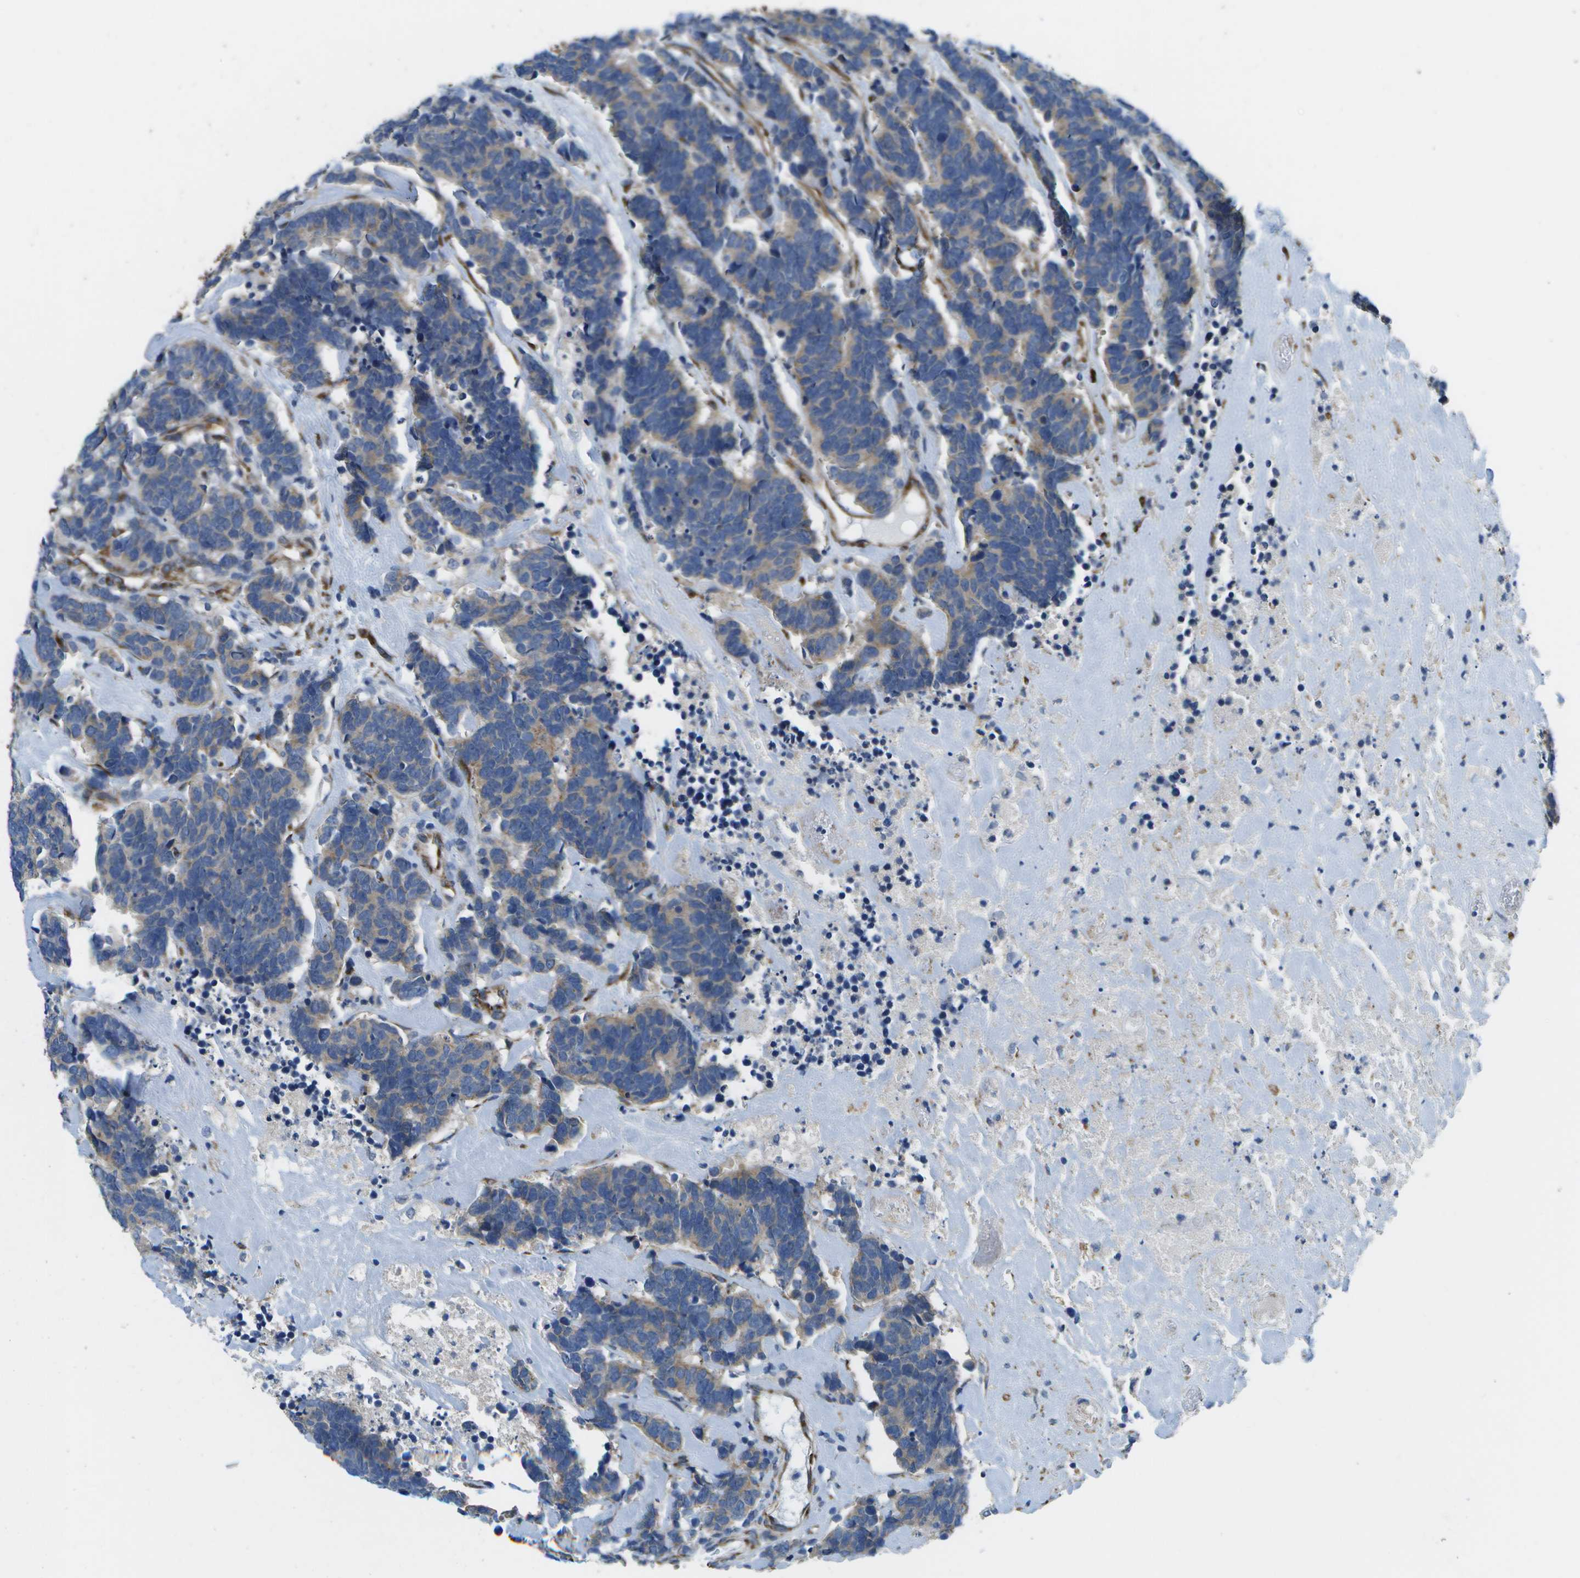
{"staining": {"intensity": "weak", "quantity": "25%-75%", "location": "cytoplasmic/membranous"}, "tissue": "carcinoid", "cell_type": "Tumor cells", "image_type": "cancer", "snomed": [{"axis": "morphology", "description": "Carcinoma, NOS"}, {"axis": "morphology", "description": "Carcinoid, malignant, NOS"}, {"axis": "topography", "description": "Urinary bladder"}], "caption": "Immunohistochemical staining of human carcinoid shows weak cytoplasmic/membranous protein staining in about 25%-75% of tumor cells.", "gene": "P3H1", "patient": {"sex": "male", "age": 57}}